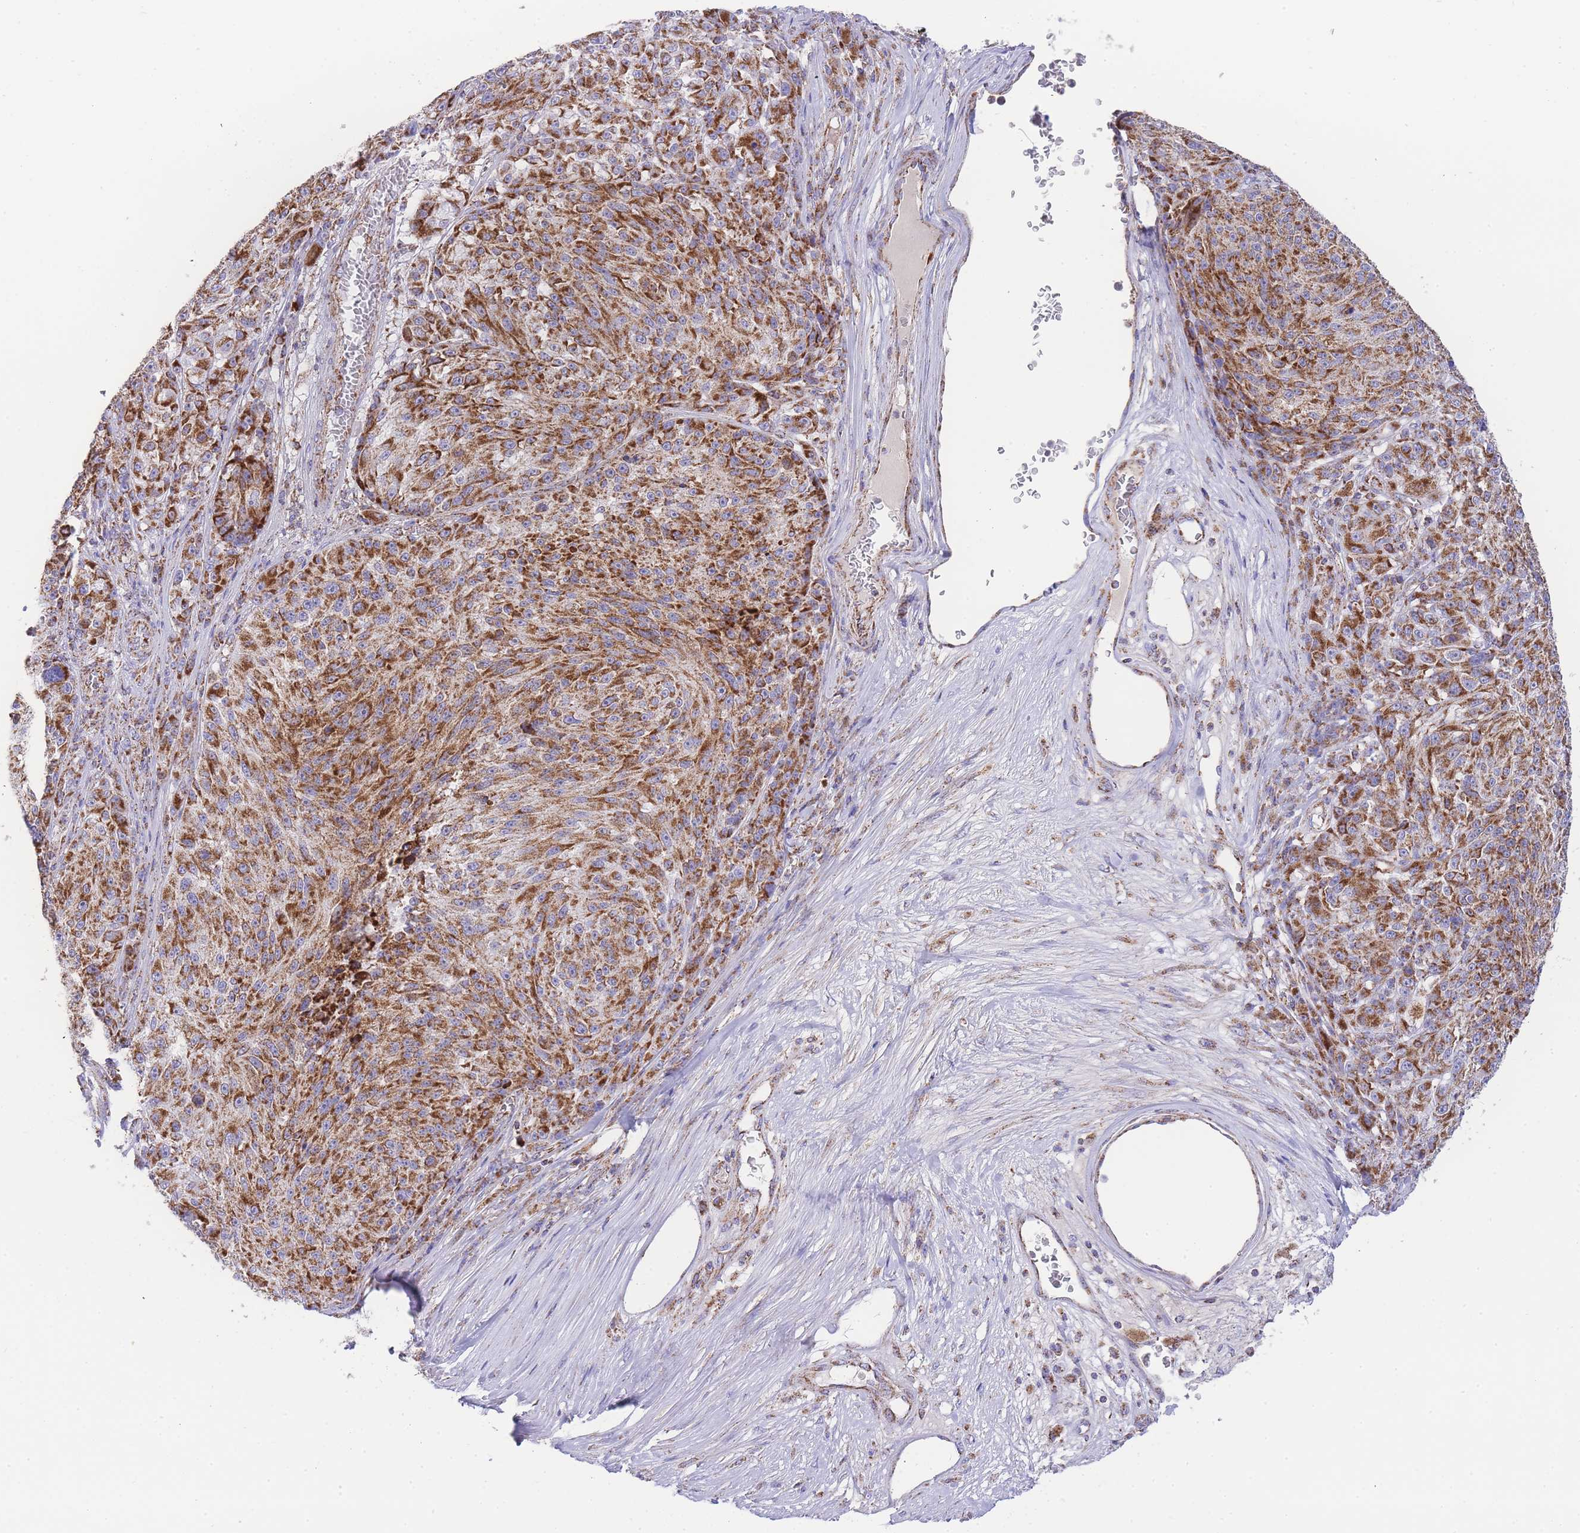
{"staining": {"intensity": "strong", "quantity": ">75%", "location": "cytoplasmic/membranous"}, "tissue": "melanoma", "cell_type": "Tumor cells", "image_type": "cancer", "snomed": [{"axis": "morphology", "description": "Malignant melanoma, NOS"}, {"axis": "topography", "description": "Skin"}], "caption": "Immunohistochemical staining of human melanoma displays strong cytoplasmic/membranous protein staining in approximately >75% of tumor cells. The staining was performed using DAB (3,3'-diaminobenzidine) to visualize the protein expression in brown, while the nuclei were stained in blue with hematoxylin (Magnification: 20x).", "gene": "GSTM1", "patient": {"sex": "male", "age": 53}}